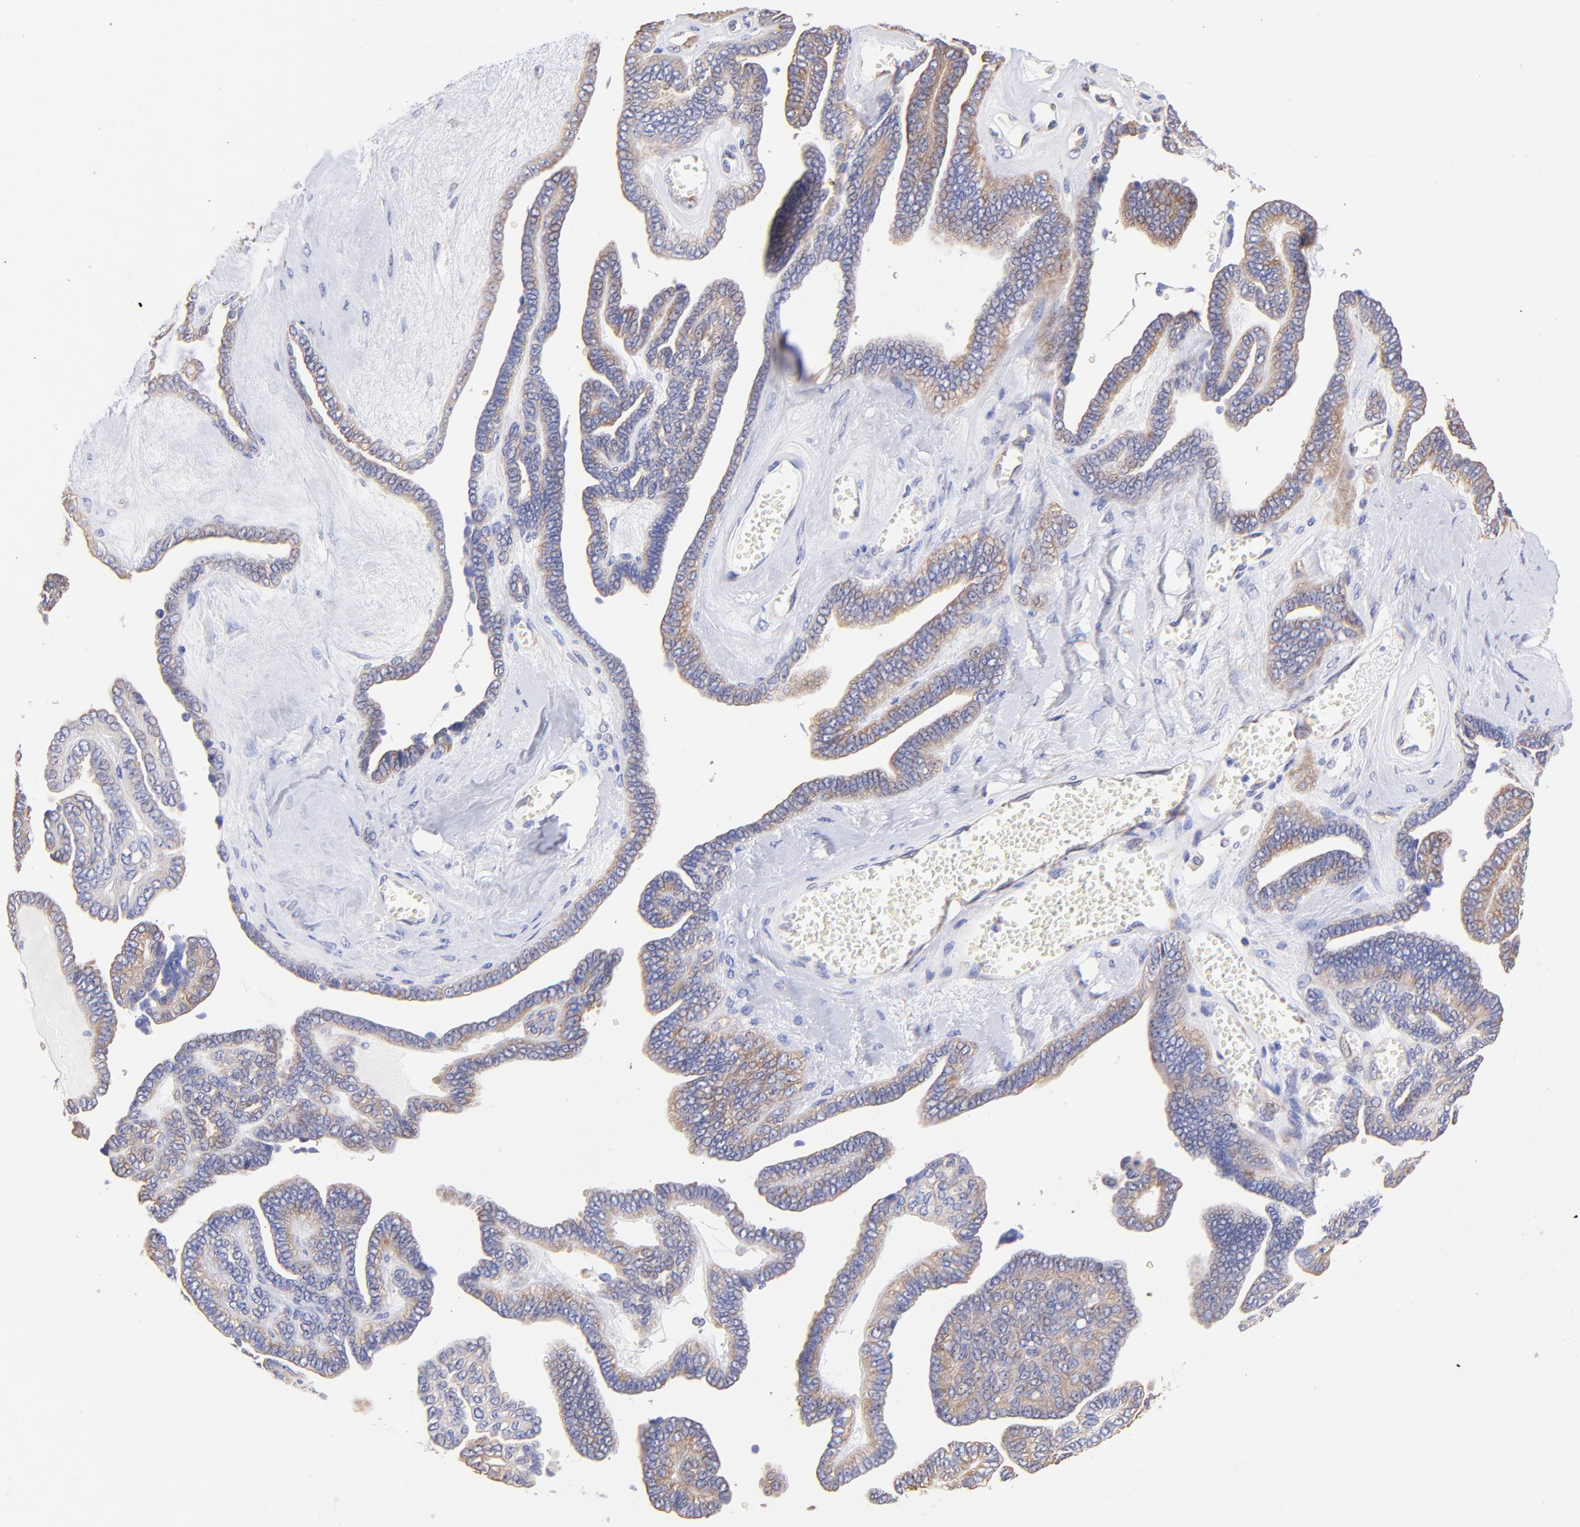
{"staining": {"intensity": "moderate", "quantity": "25%-75%", "location": "cytoplasmic/membranous"}, "tissue": "ovarian cancer", "cell_type": "Tumor cells", "image_type": "cancer", "snomed": [{"axis": "morphology", "description": "Cystadenocarcinoma, serous, NOS"}, {"axis": "topography", "description": "Ovary"}], "caption": "Immunohistochemistry (DAB) staining of human ovarian cancer (serous cystadenocarcinoma) reveals moderate cytoplasmic/membranous protein expression in approximately 25%-75% of tumor cells.", "gene": "RPL30", "patient": {"sex": "female", "age": 71}}